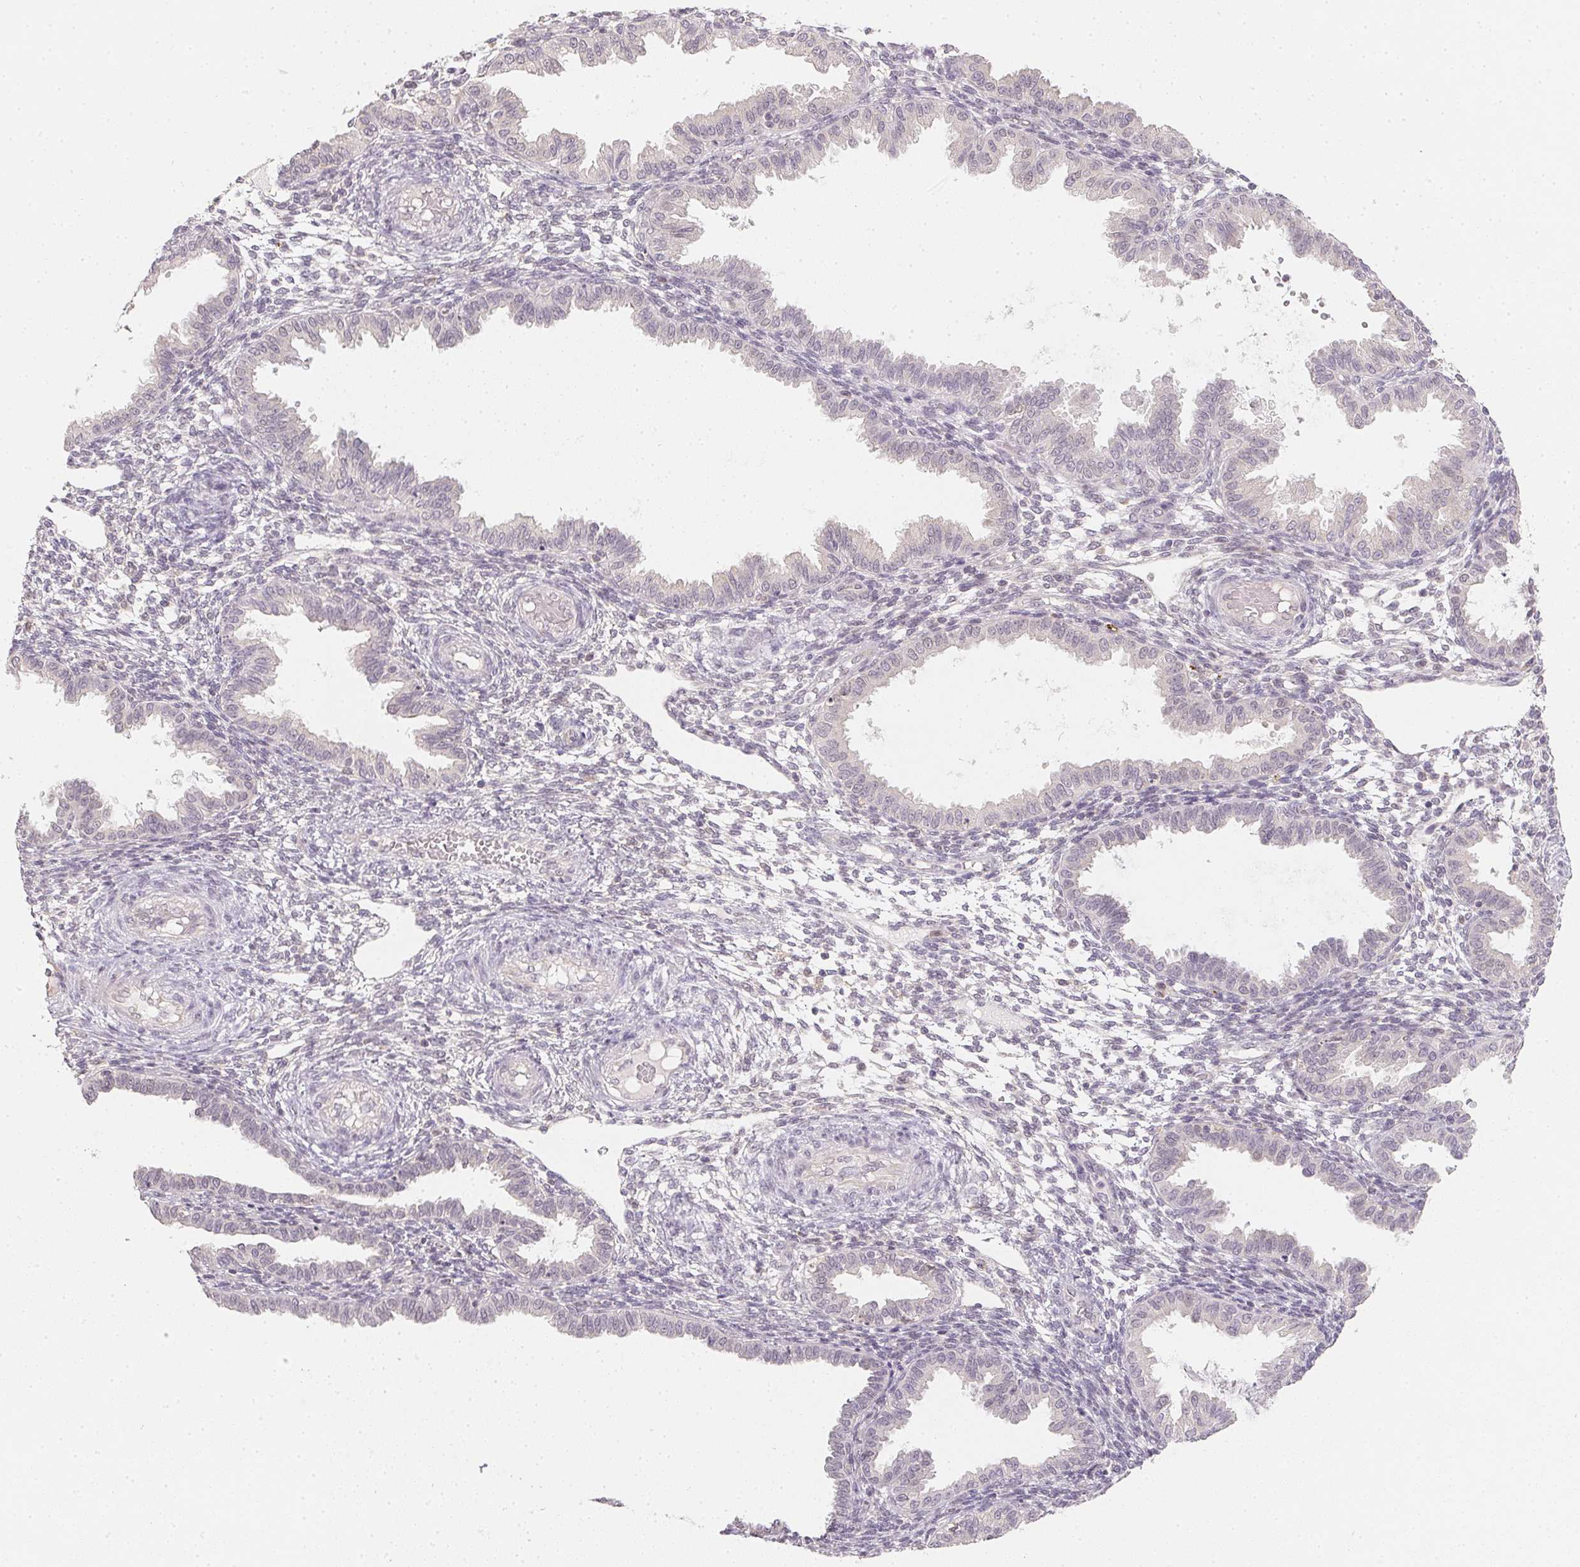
{"staining": {"intensity": "negative", "quantity": "none", "location": "none"}, "tissue": "endometrium", "cell_type": "Cells in endometrial stroma", "image_type": "normal", "snomed": [{"axis": "morphology", "description": "Normal tissue, NOS"}, {"axis": "topography", "description": "Endometrium"}], "caption": "This histopathology image is of benign endometrium stained with immunohistochemistry to label a protein in brown with the nuclei are counter-stained blue. There is no staining in cells in endometrial stroma.", "gene": "SOAT1", "patient": {"sex": "female", "age": 33}}